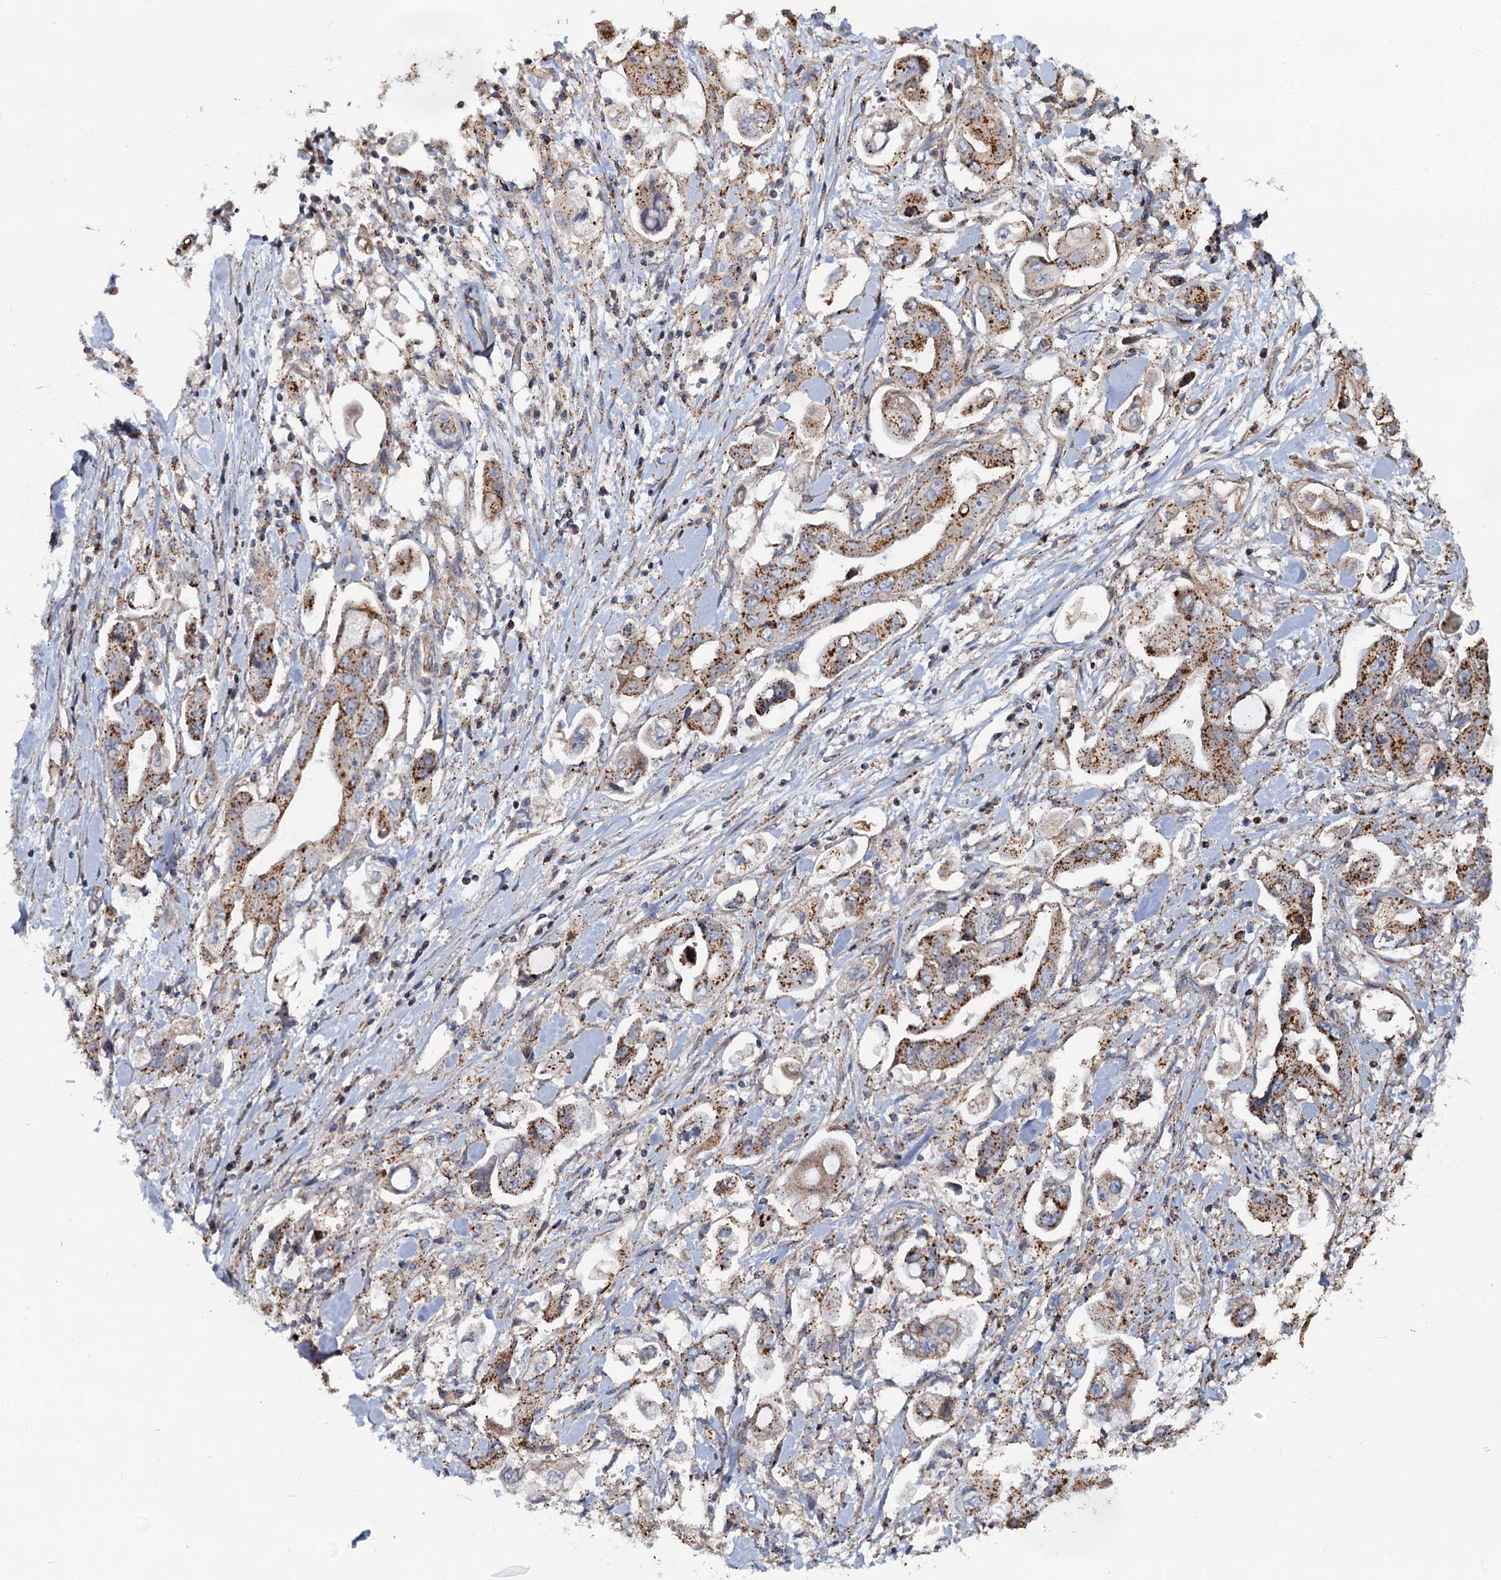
{"staining": {"intensity": "moderate", "quantity": ">75%", "location": "cytoplasmic/membranous"}, "tissue": "stomach cancer", "cell_type": "Tumor cells", "image_type": "cancer", "snomed": [{"axis": "morphology", "description": "Adenocarcinoma, NOS"}, {"axis": "topography", "description": "Stomach"}], "caption": "Protein analysis of stomach adenocarcinoma tissue demonstrates moderate cytoplasmic/membranous positivity in approximately >75% of tumor cells. (brown staining indicates protein expression, while blue staining denotes nuclei).", "gene": "PSEN1", "patient": {"sex": "male", "age": 62}}